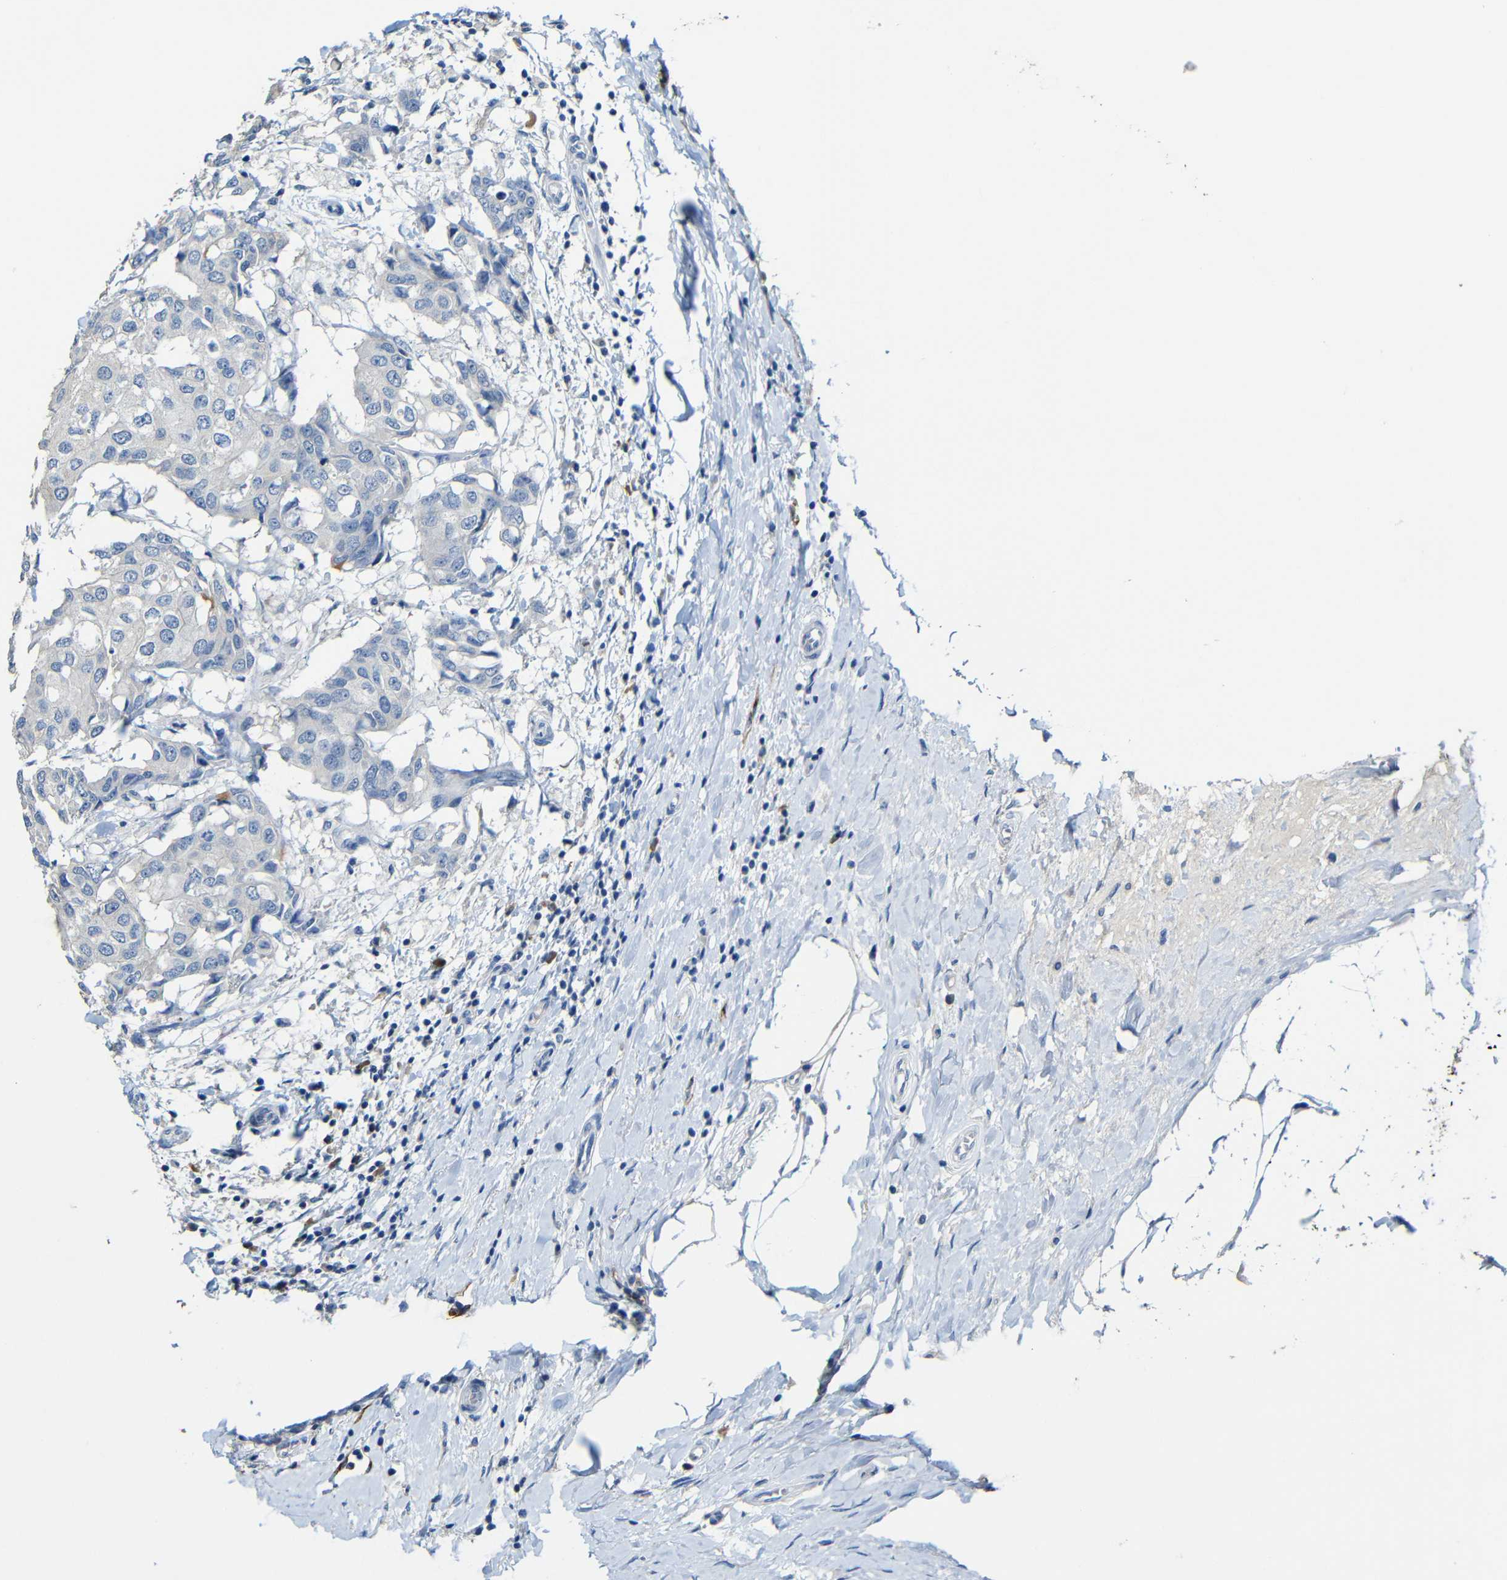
{"staining": {"intensity": "negative", "quantity": "none", "location": "none"}, "tissue": "breast cancer", "cell_type": "Tumor cells", "image_type": "cancer", "snomed": [{"axis": "morphology", "description": "Duct carcinoma"}, {"axis": "topography", "description": "Breast"}], "caption": "Breast invasive ductal carcinoma was stained to show a protein in brown. There is no significant staining in tumor cells. (Brightfield microscopy of DAB (3,3'-diaminobenzidine) immunohistochemistry (IHC) at high magnification).", "gene": "ACKR2", "patient": {"sex": "female", "age": 27}}